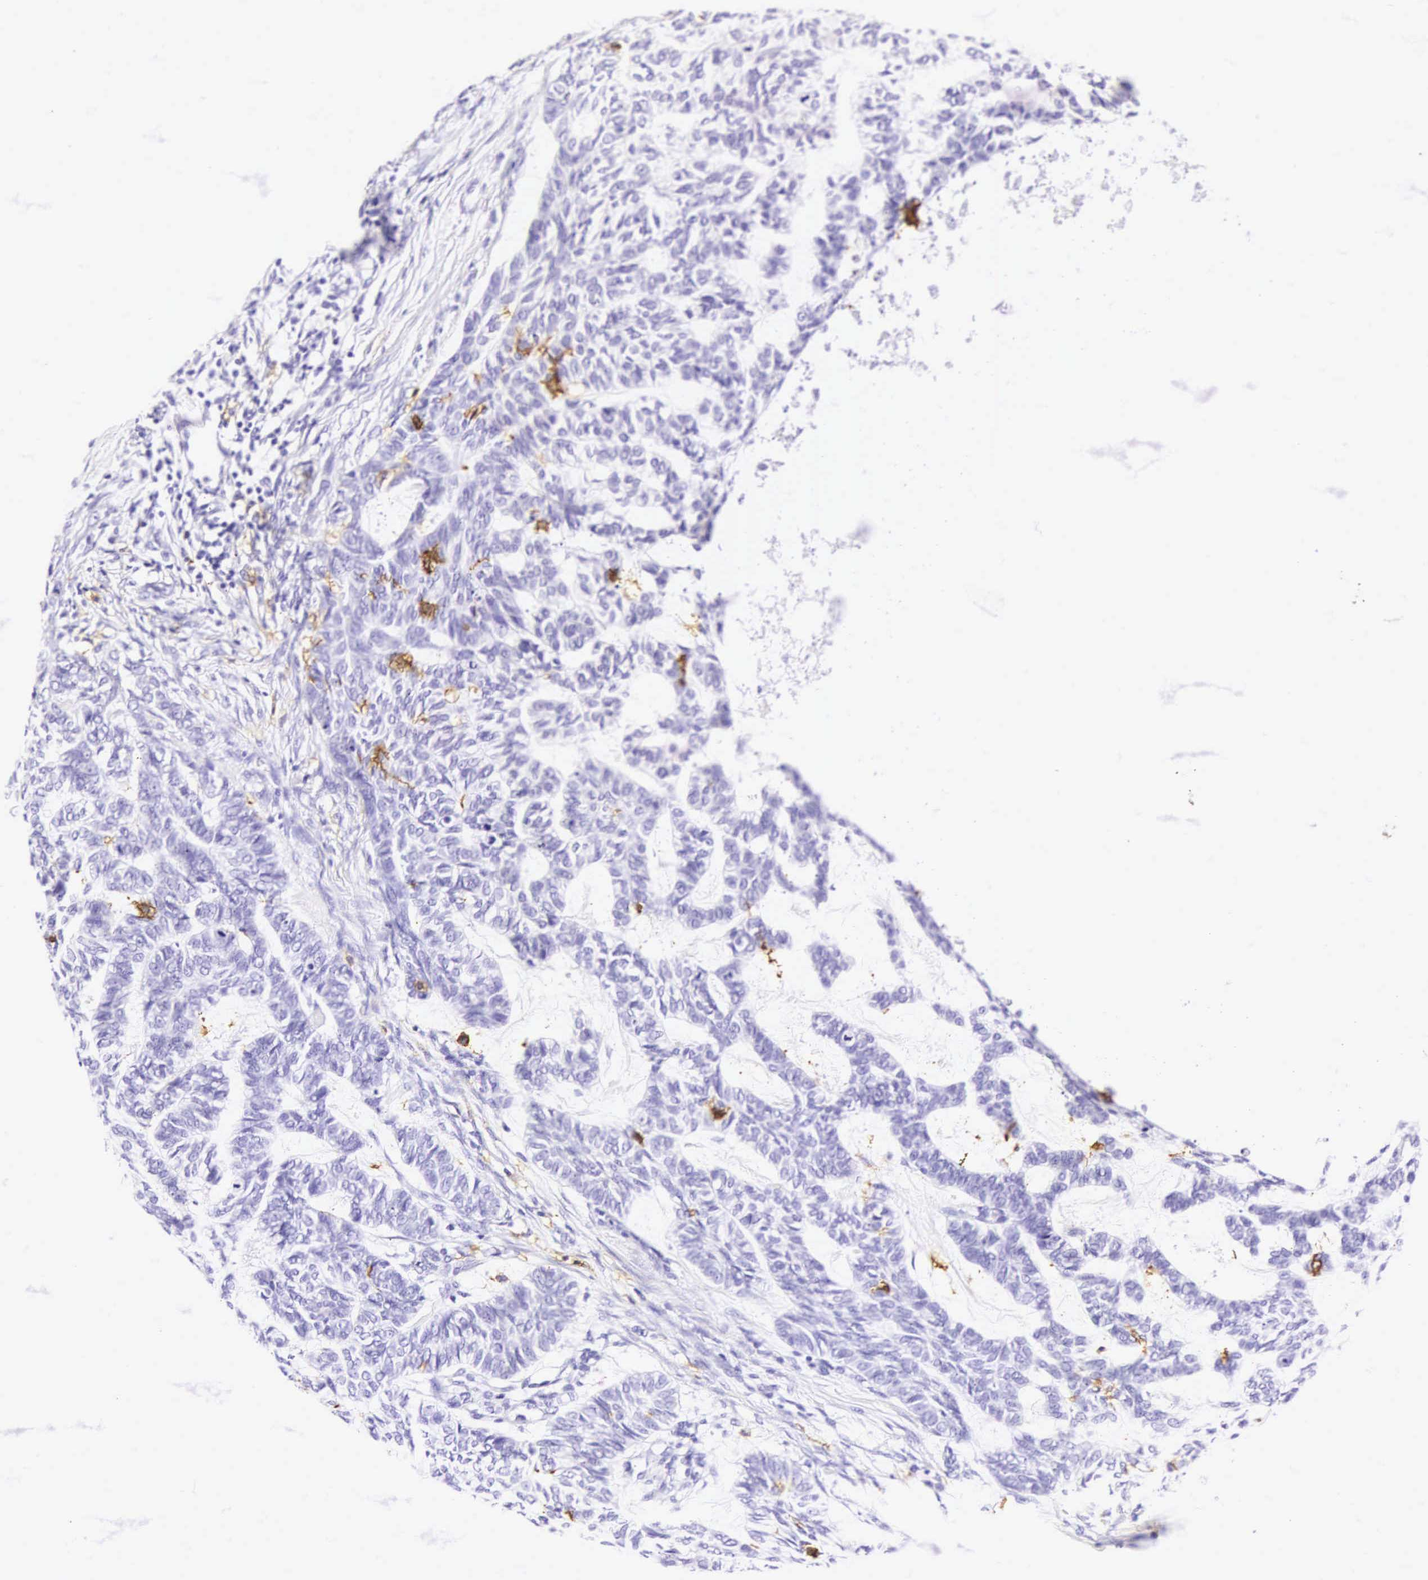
{"staining": {"intensity": "negative", "quantity": "none", "location": "none"}, "tissue": "skin cancer", "cell_type": "Tumor cells", "image_type": "cancer", "snomed": [{"axis": "morphology", "description": "Basal cell carcinoma"}, {"axis": "topography", "description": "Skin"}], "caption": "Tumor cells are negative for protein expression in human skin cancer (basal cell carcinoma).", "gene": "CD1A", "patient": {"sex": "male", "age": 75}}